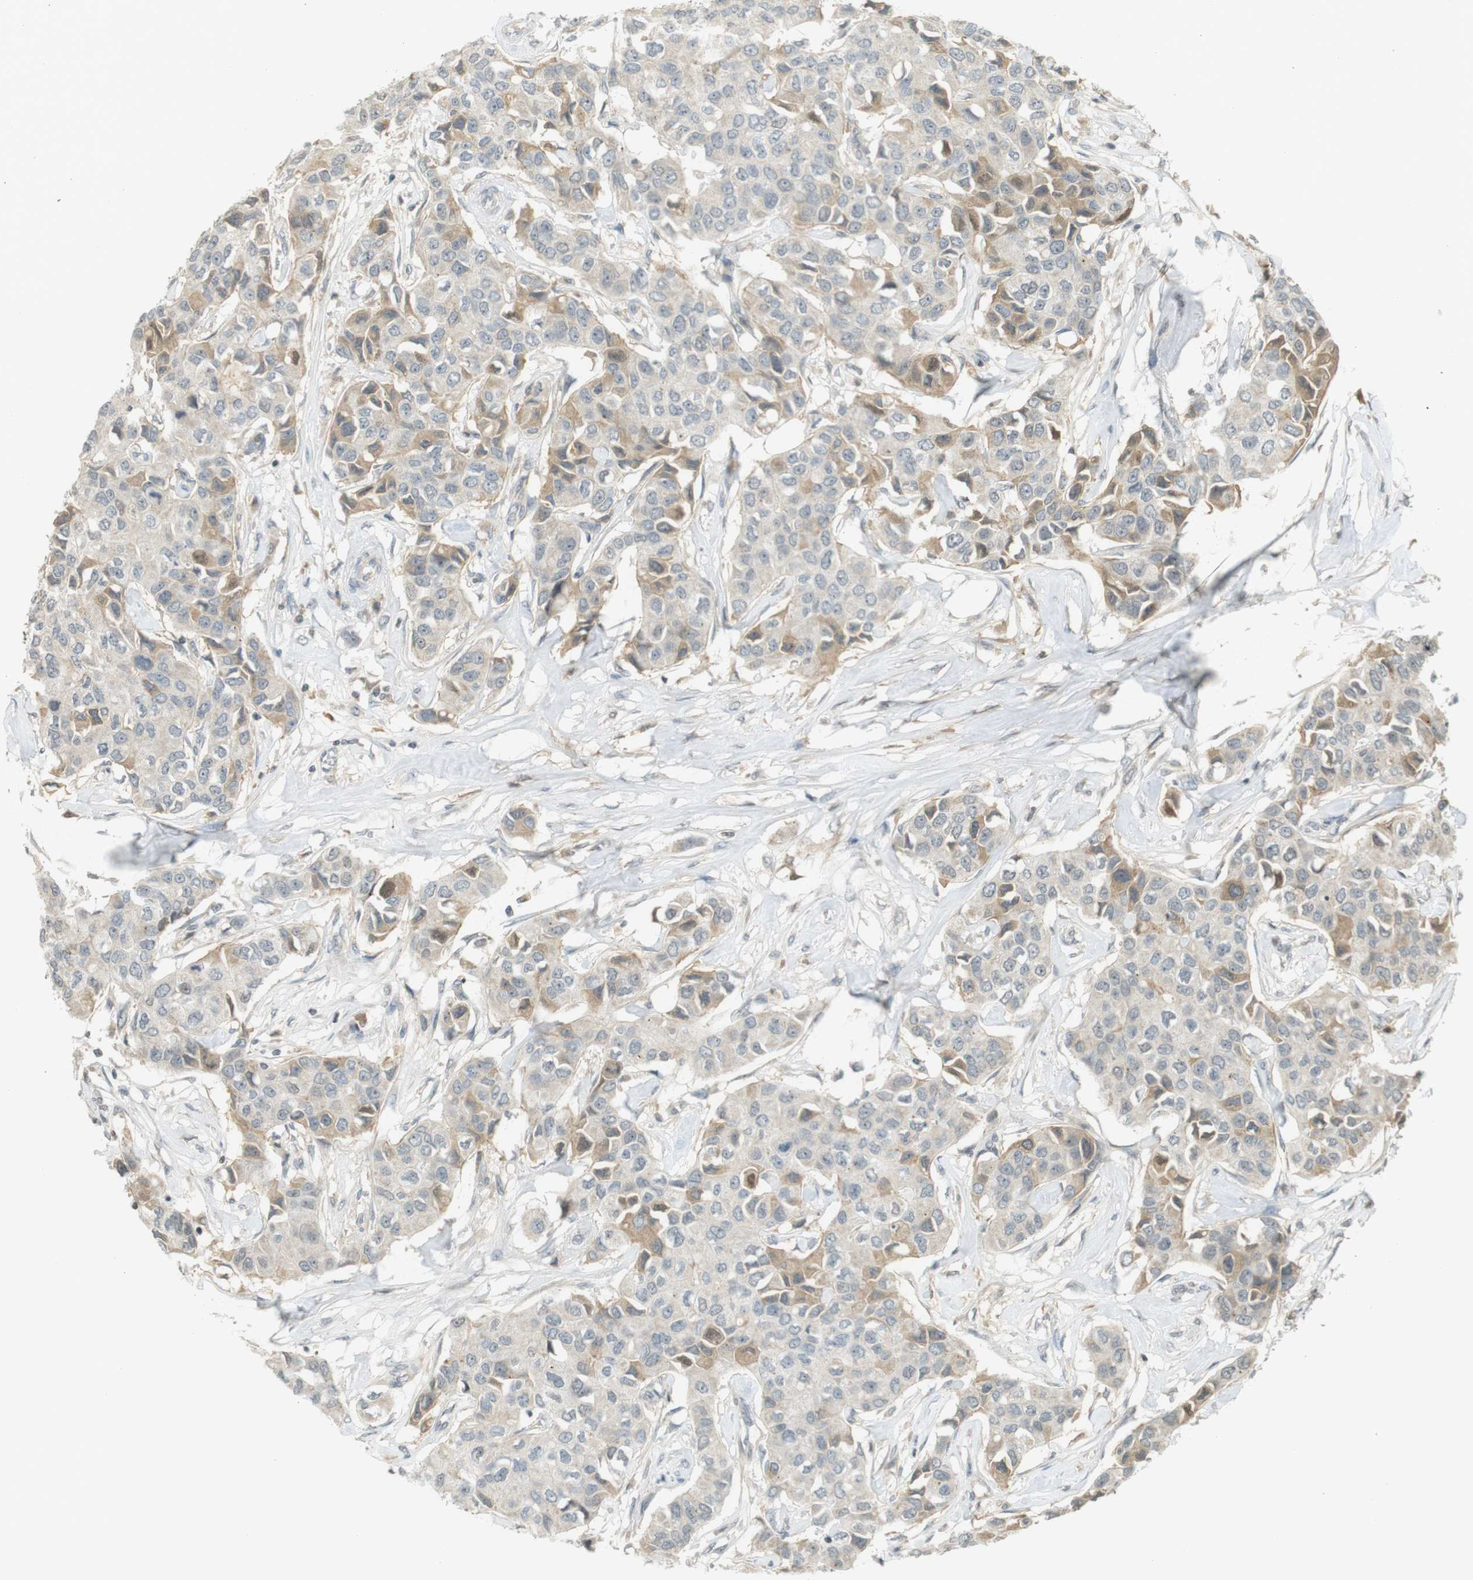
{"staining": {"intensity": "moderate", "quantity": "<25%", "location": "cytoplasmic/membranous"}, "tissue": "breast cancer", "cell_type": "Tumor cells", "image_type": "cancer", "snomed": [{"axis": "morphology", "description": "Duct carcinoma"}, {"axis": "topography", "description": "Breast"}], "caption": "IHC (DAB) staining of human breast cancer reveals moderate cytoplasmic/membranous protein staining in about <25% of tumor cells.", "gene": "SRR", "patient": {"sex": "female", "age": 80}}